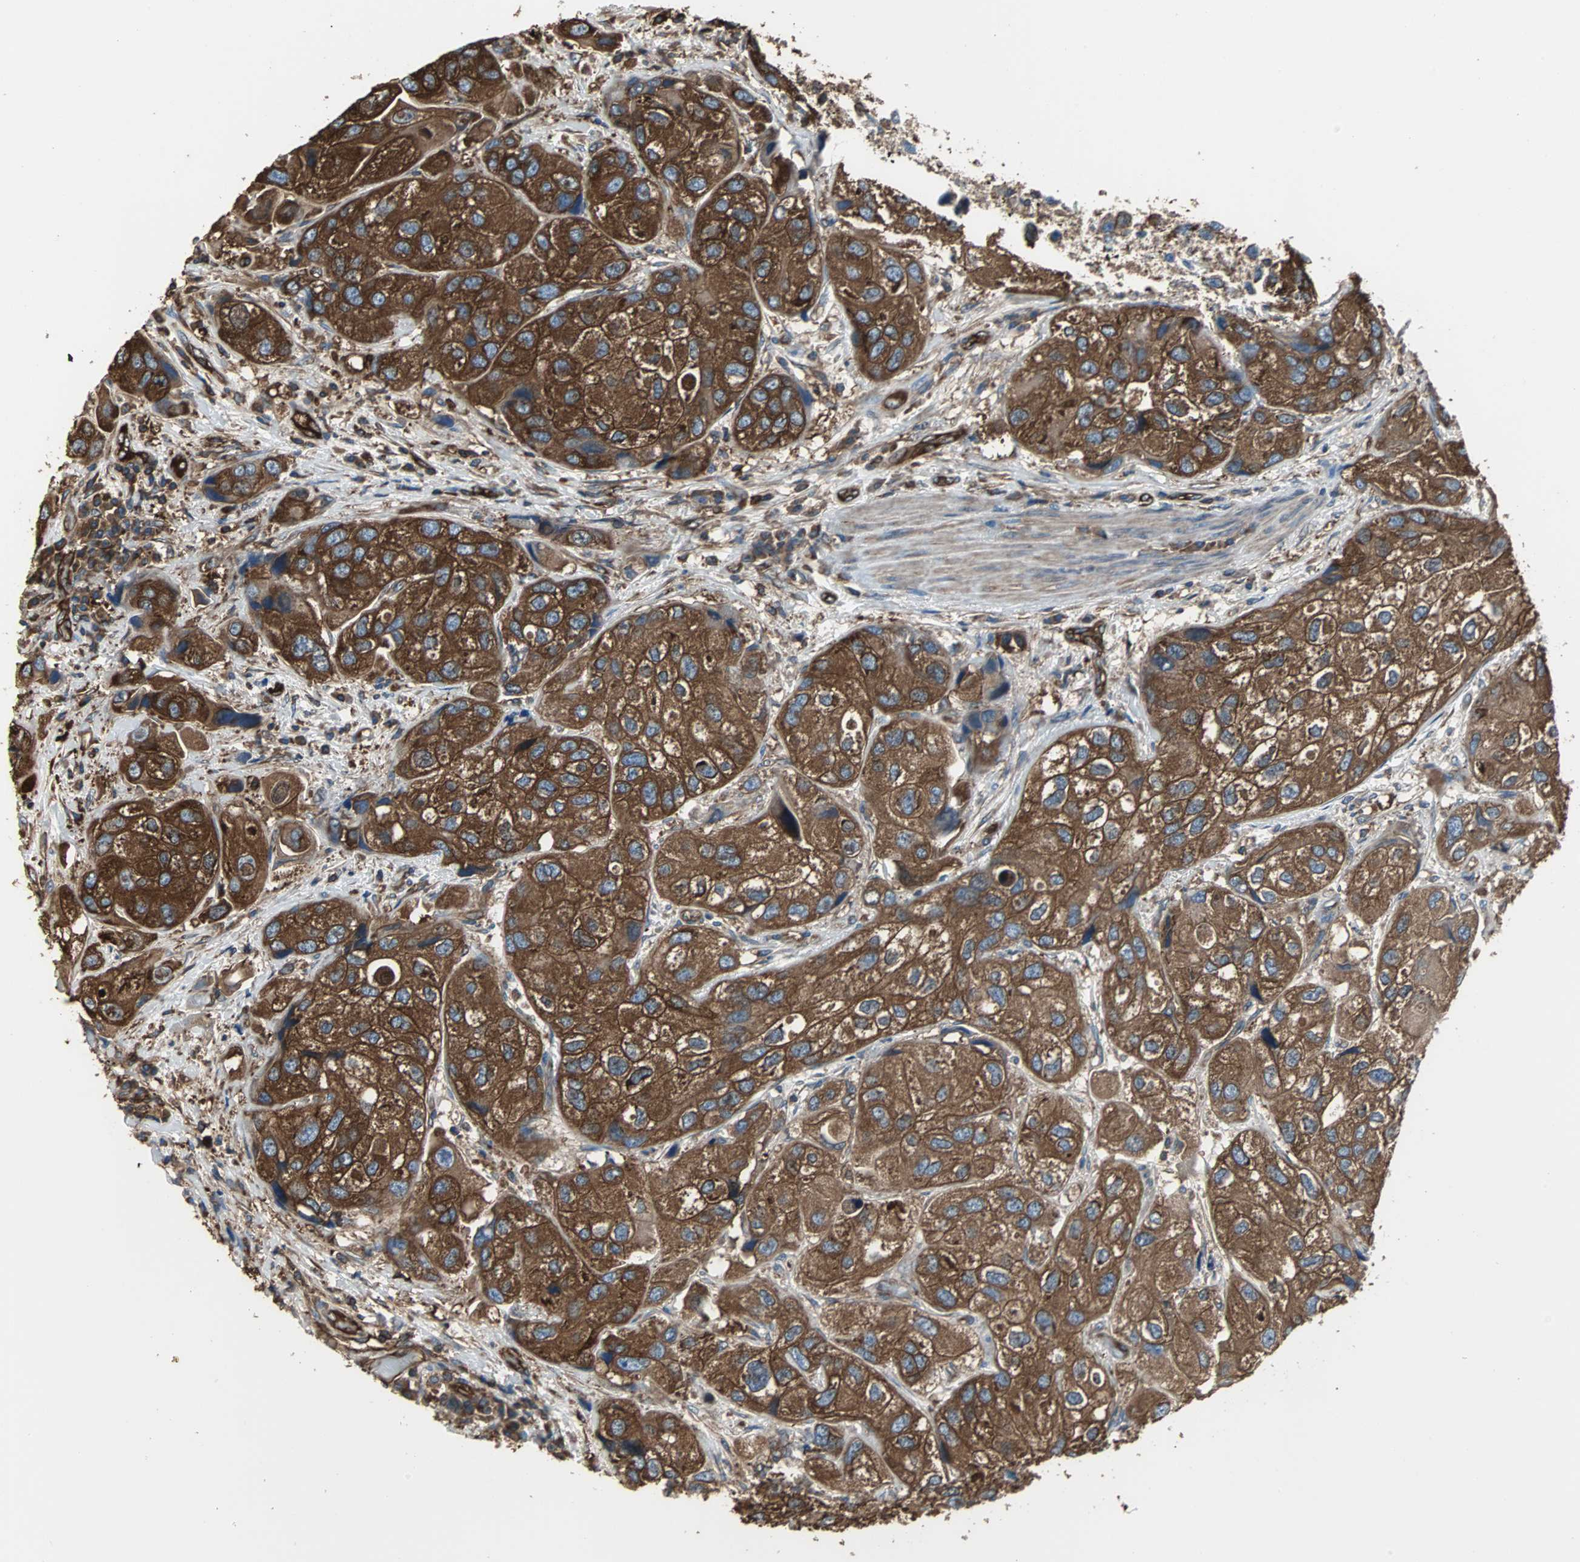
{"staining": {"intensity": "strong", "quantity": ">75%", "location": "cytoplasmic/membranous"}, "tissue": "urothelial cancer", "cell_type": "Tumor cells", "image_type": "cancer", "snomed": [{"axis": "morphology", "description": "Urothelial carcinoma, High grade"}, {"axis": "topography", "description": "Urinary bladder"}], "caption": "The micrograph reveals staining of urothelial cancer, revealing strong cytoplasmic/membranous protein positivity (brown color) within tumor cells.", "gene": "ACTN1", "patient": {"sex": "female", "age": 64}}